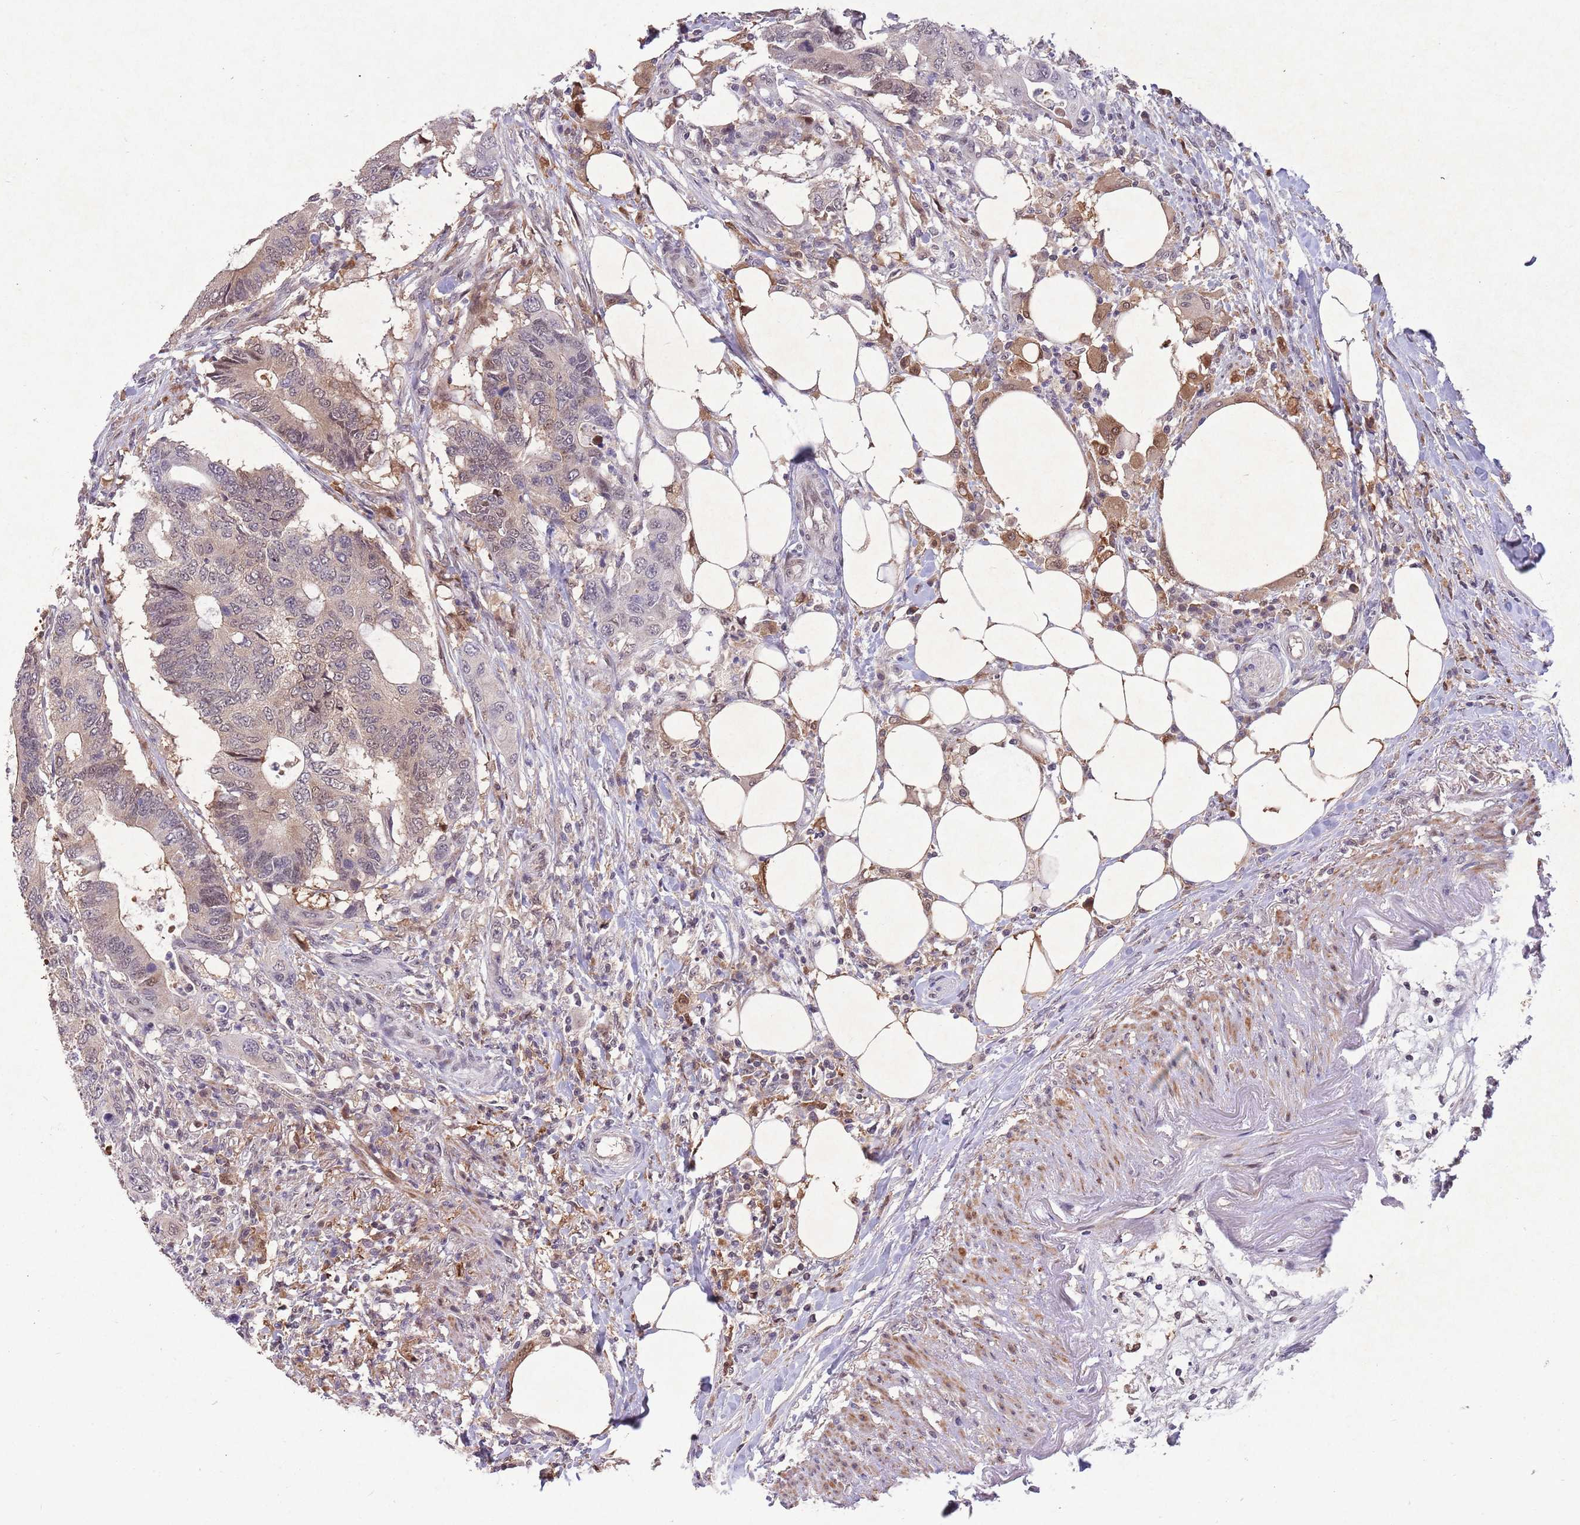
{"staining": {"intensity": "weak", "quantity": "<25%", "location": "cytoplasmic/membranous,nuclear"}, "tissue": "colorectal cancer", "cell_type": "Tumor cells", "image_type": "cancer", "snomed": [{"axis": "morphology", "description": "Adenocarcinoma, NOS"}, {"axis": "topography", "description": "Colon"}], "caption": "Tumor cells are negative for protein expression in human colorectal cancer (adenocarcinoma). (DAB immunohistochemistry (IHC) with hematoxylin counter stain).", "gene": "ZNF639", "patient": {"sex": "male", "age": 71}}